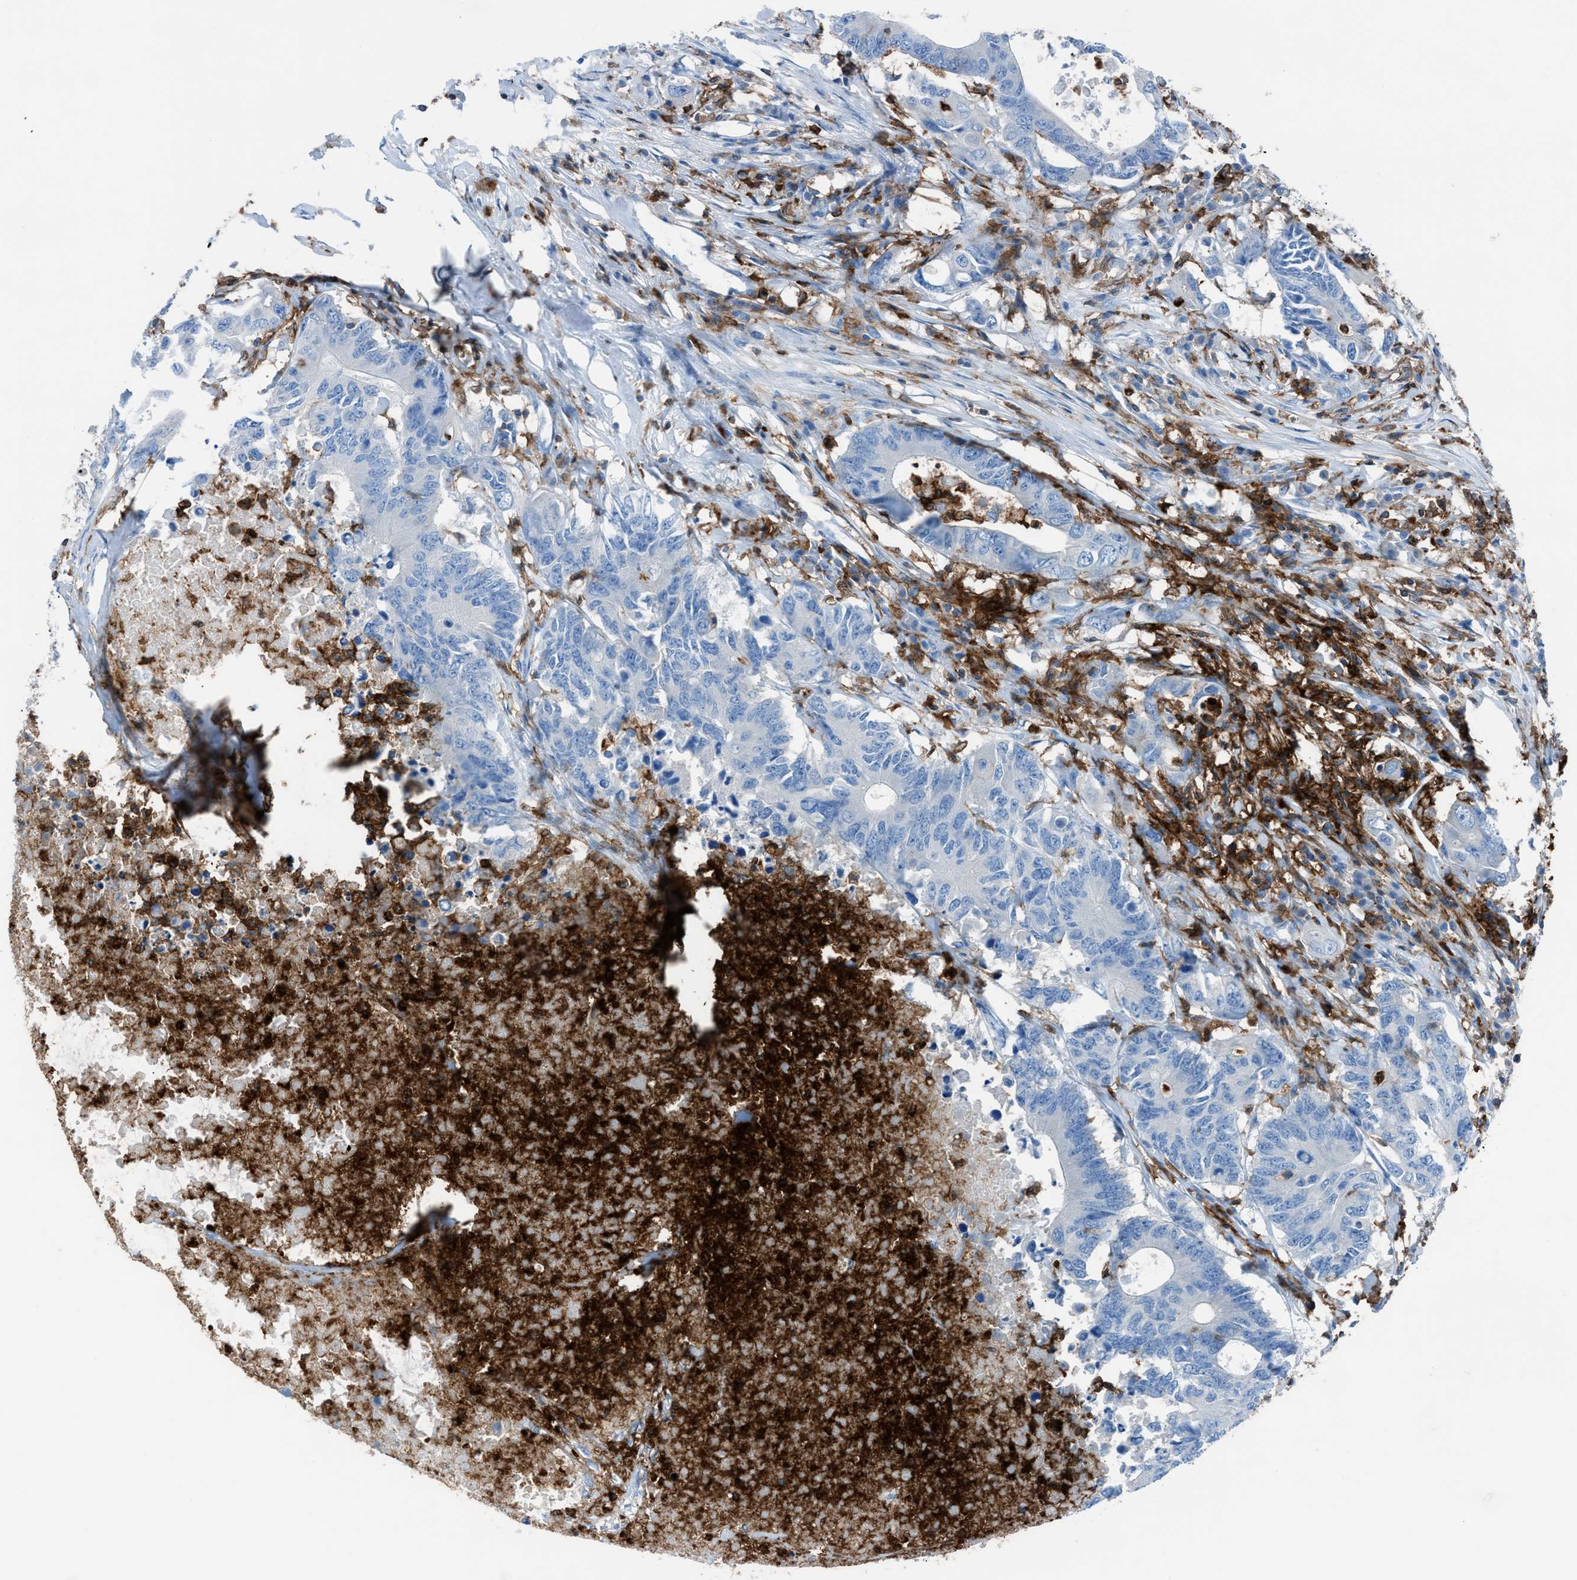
{"staining": {"intensity": "negative", "quantity": "none", "location": "none"}, "tissue": "colorectal cancer", "cell_type": "Tumor cells", "image_type": "cancer", "snomed": [{"axis": "morphology", "description": "Adenocarcinoma, NOS"}, {"axis": "topography", "description": "Colon"}], "caption": "Protein analysis of colorectal cancer (adenocarcinoma) exhibits no significant expression in tumor cells.", "gene": "ITGB2", "patient": {"sex": "male", "age": 71}}